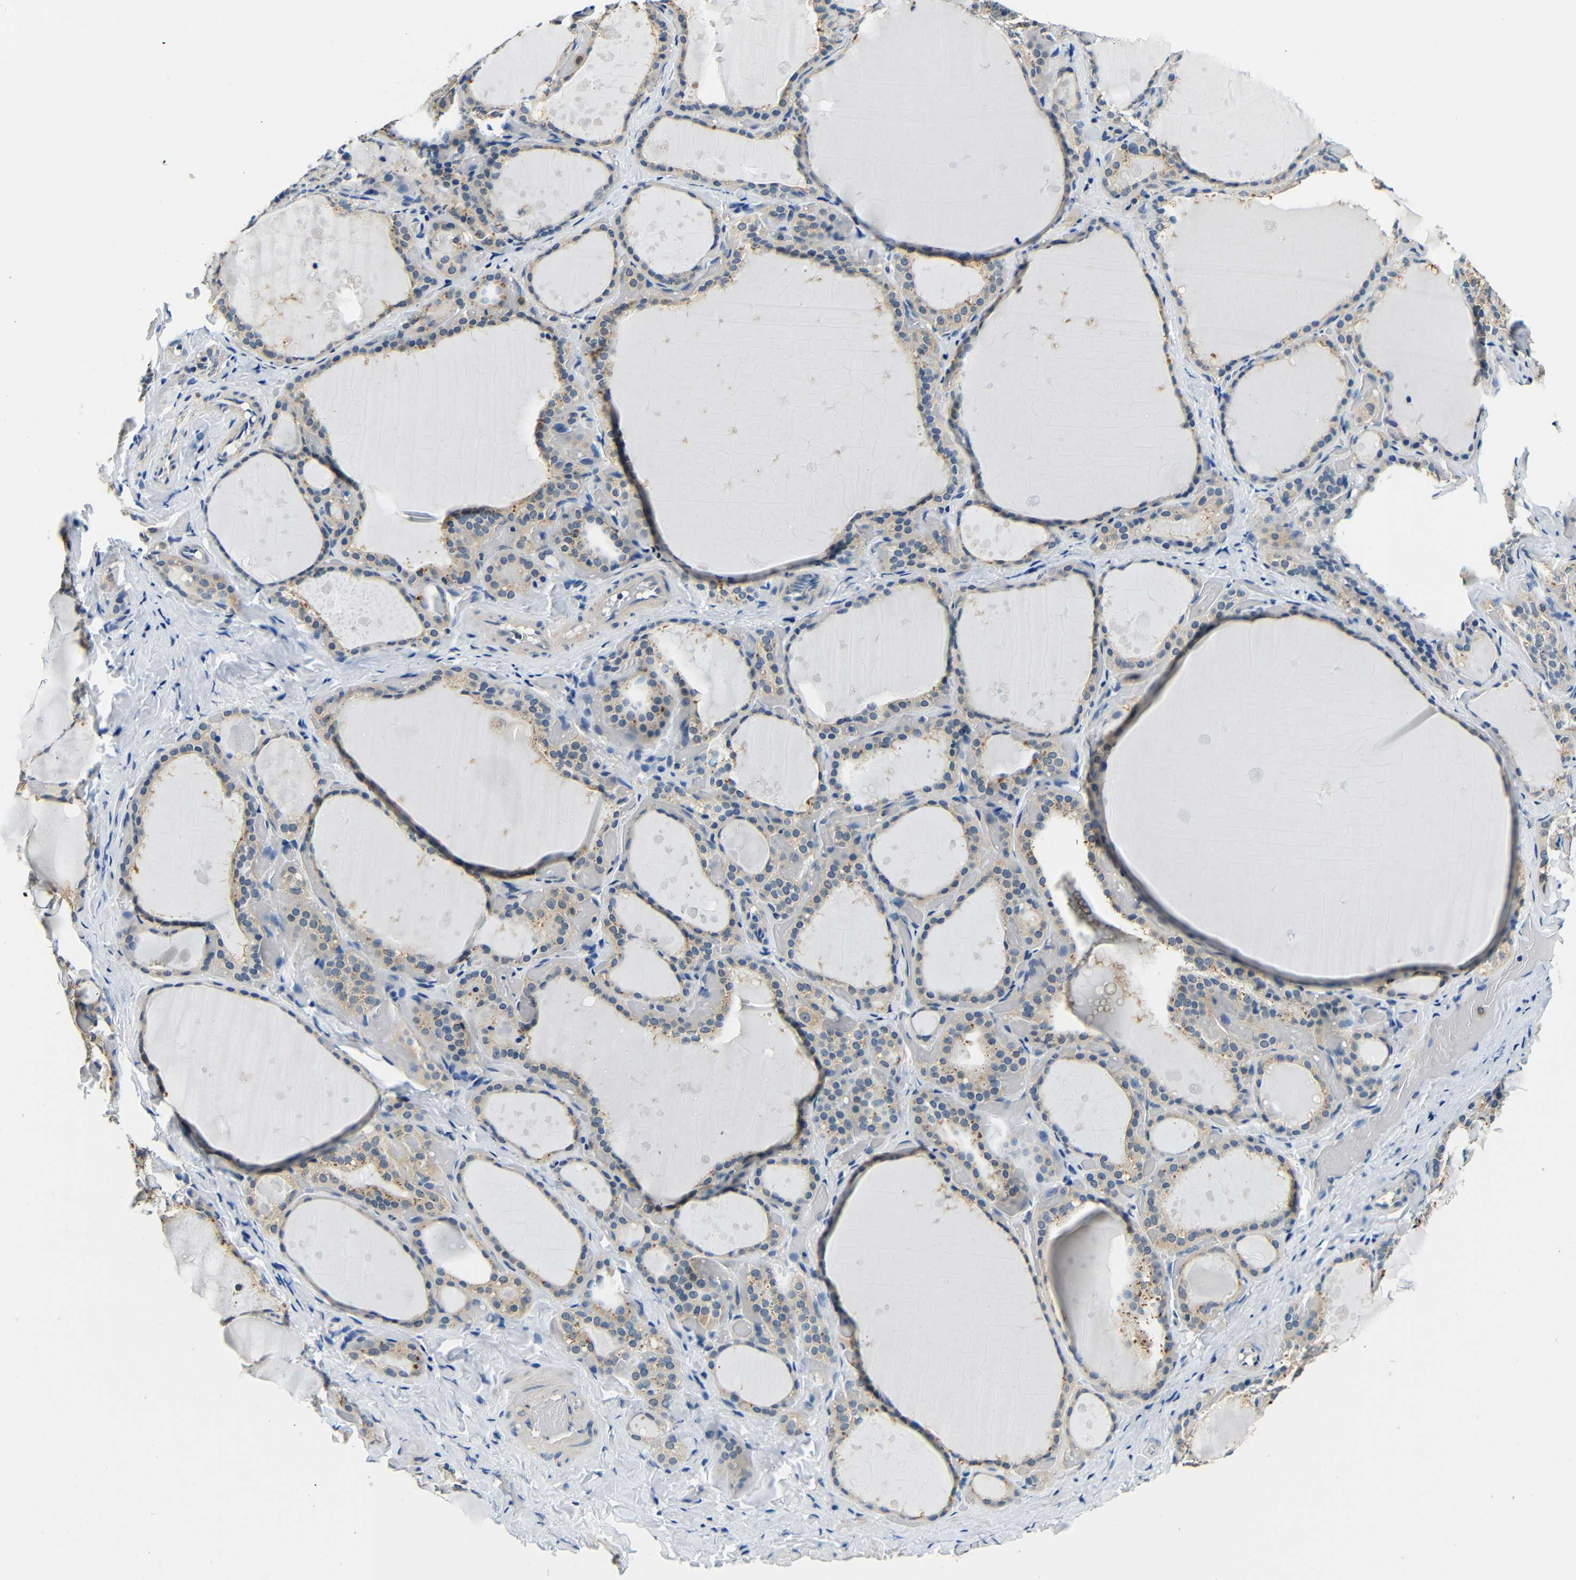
{"staining": {"intensity": "weak", "quantity": "<25%", "location": "cytoplasmic/membranous"}, "tissue": "thyroid gland", "cell_type": "Glandular cells", "image_type": "normal", "snomed": [{"axis": "morphology", "description": "Normal tissue, NOS"}, {"axis": "topography", "description": "Thyroid gland"}], "caption": "DAB (3,3'-diaminobenzidine) immunohistochemical staining of benign thyroid gland shows no significant positivity in glandular cells. The staining is performed using DAB brown chromogen with nuclei counter-stained in using hematoxylin.", "gene": "ADAP1", "patient": {"sex": "female", "age": 44}}